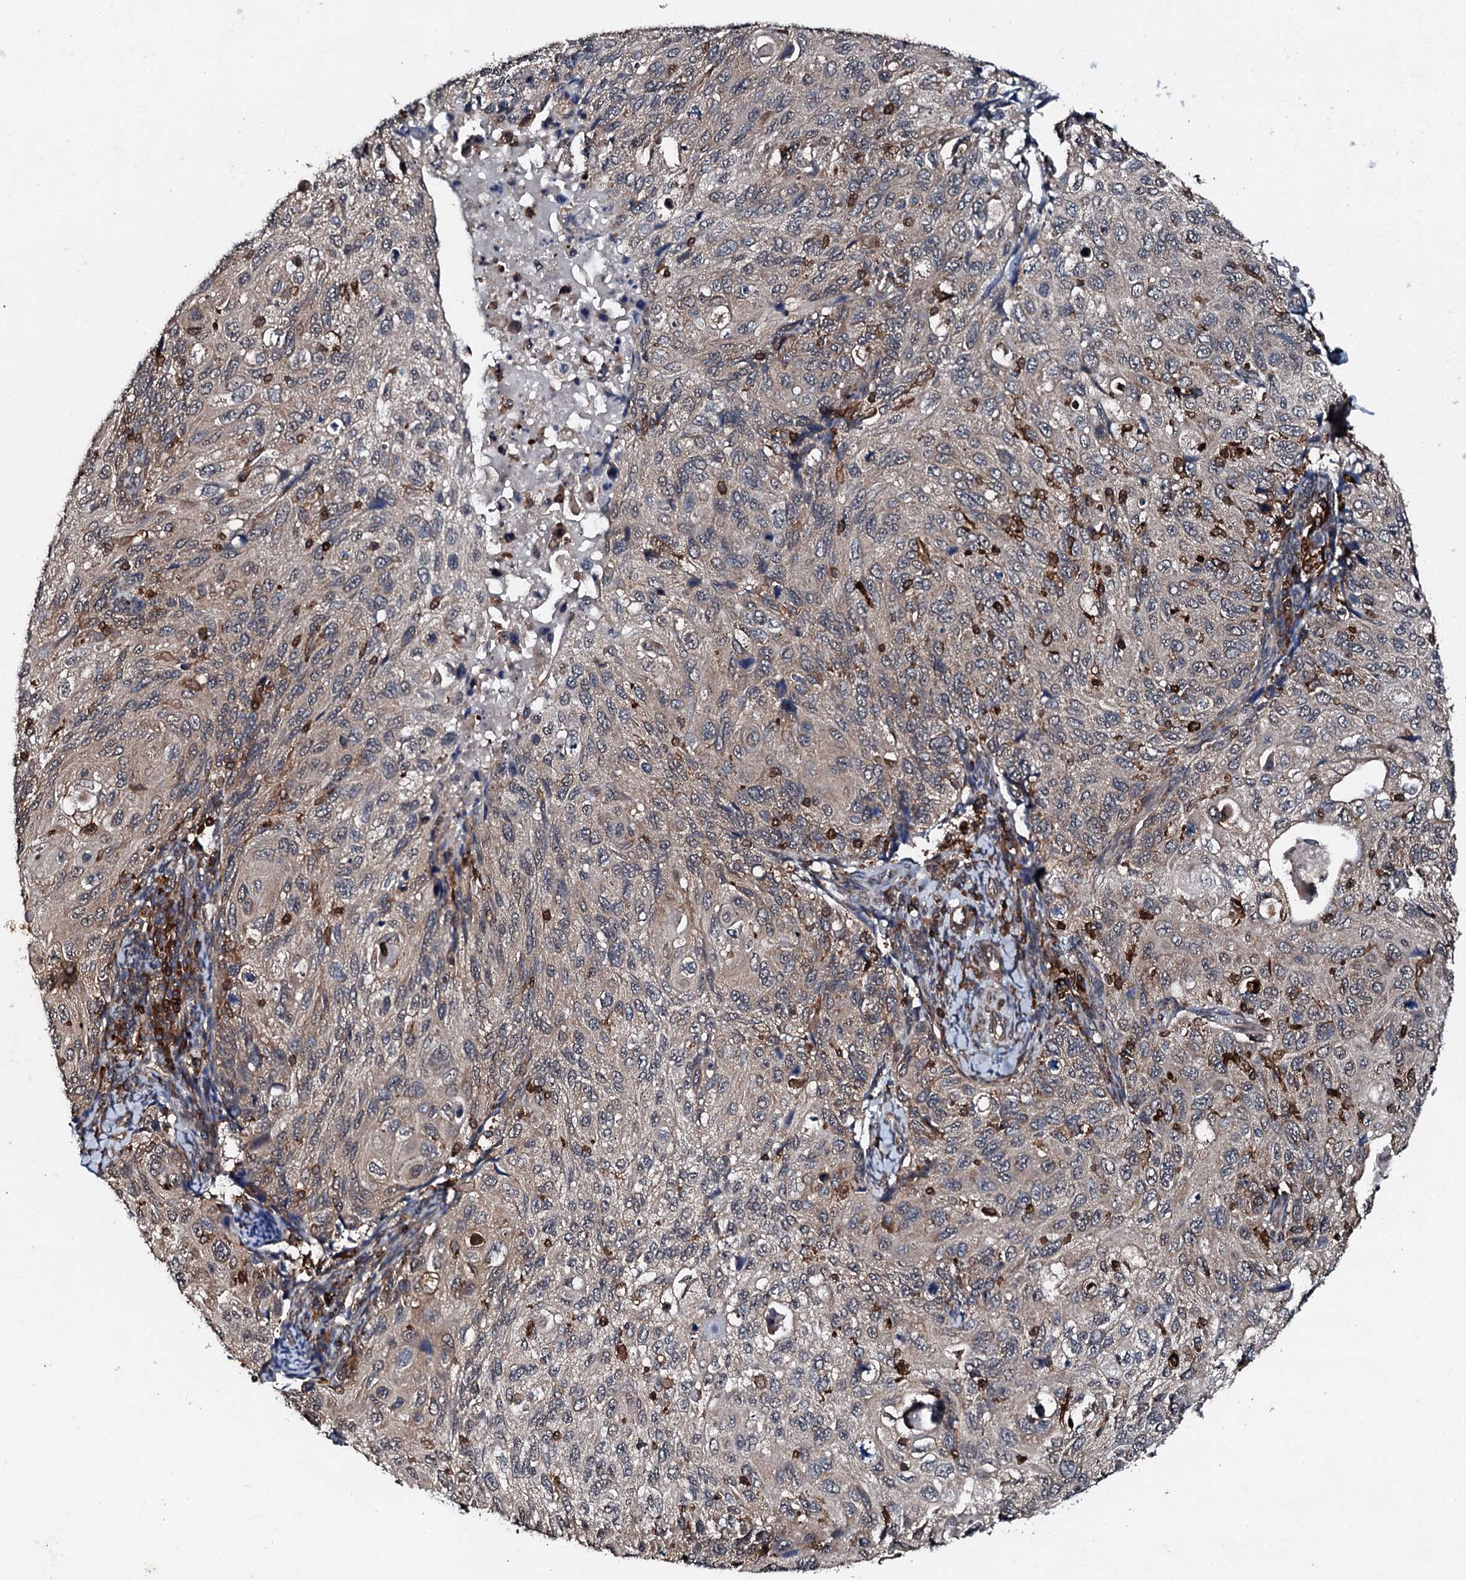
{"staining": {"intensity": "weak", "quantity": "25%-75%", "location": "cytoplasmic/membranous"}, "tissue": "cervical cancer", "cell_type": "Tumor cells", "image_type": "cancer", "snomed": [{"axis": "morphology", "description": "Squamous cell carcinoma, NOS"}, {"axis": "topography", "description": "Cervix"}], "caption": "Immunohistochemical staining of human squamous cell carcinoma (cervical) reveals low levels of weak cytoplasmic/membranous positivity in about 25%-75% of tumor cells.", "gene": "EDC4", "patient": {"sex": "female", "age": 70}}